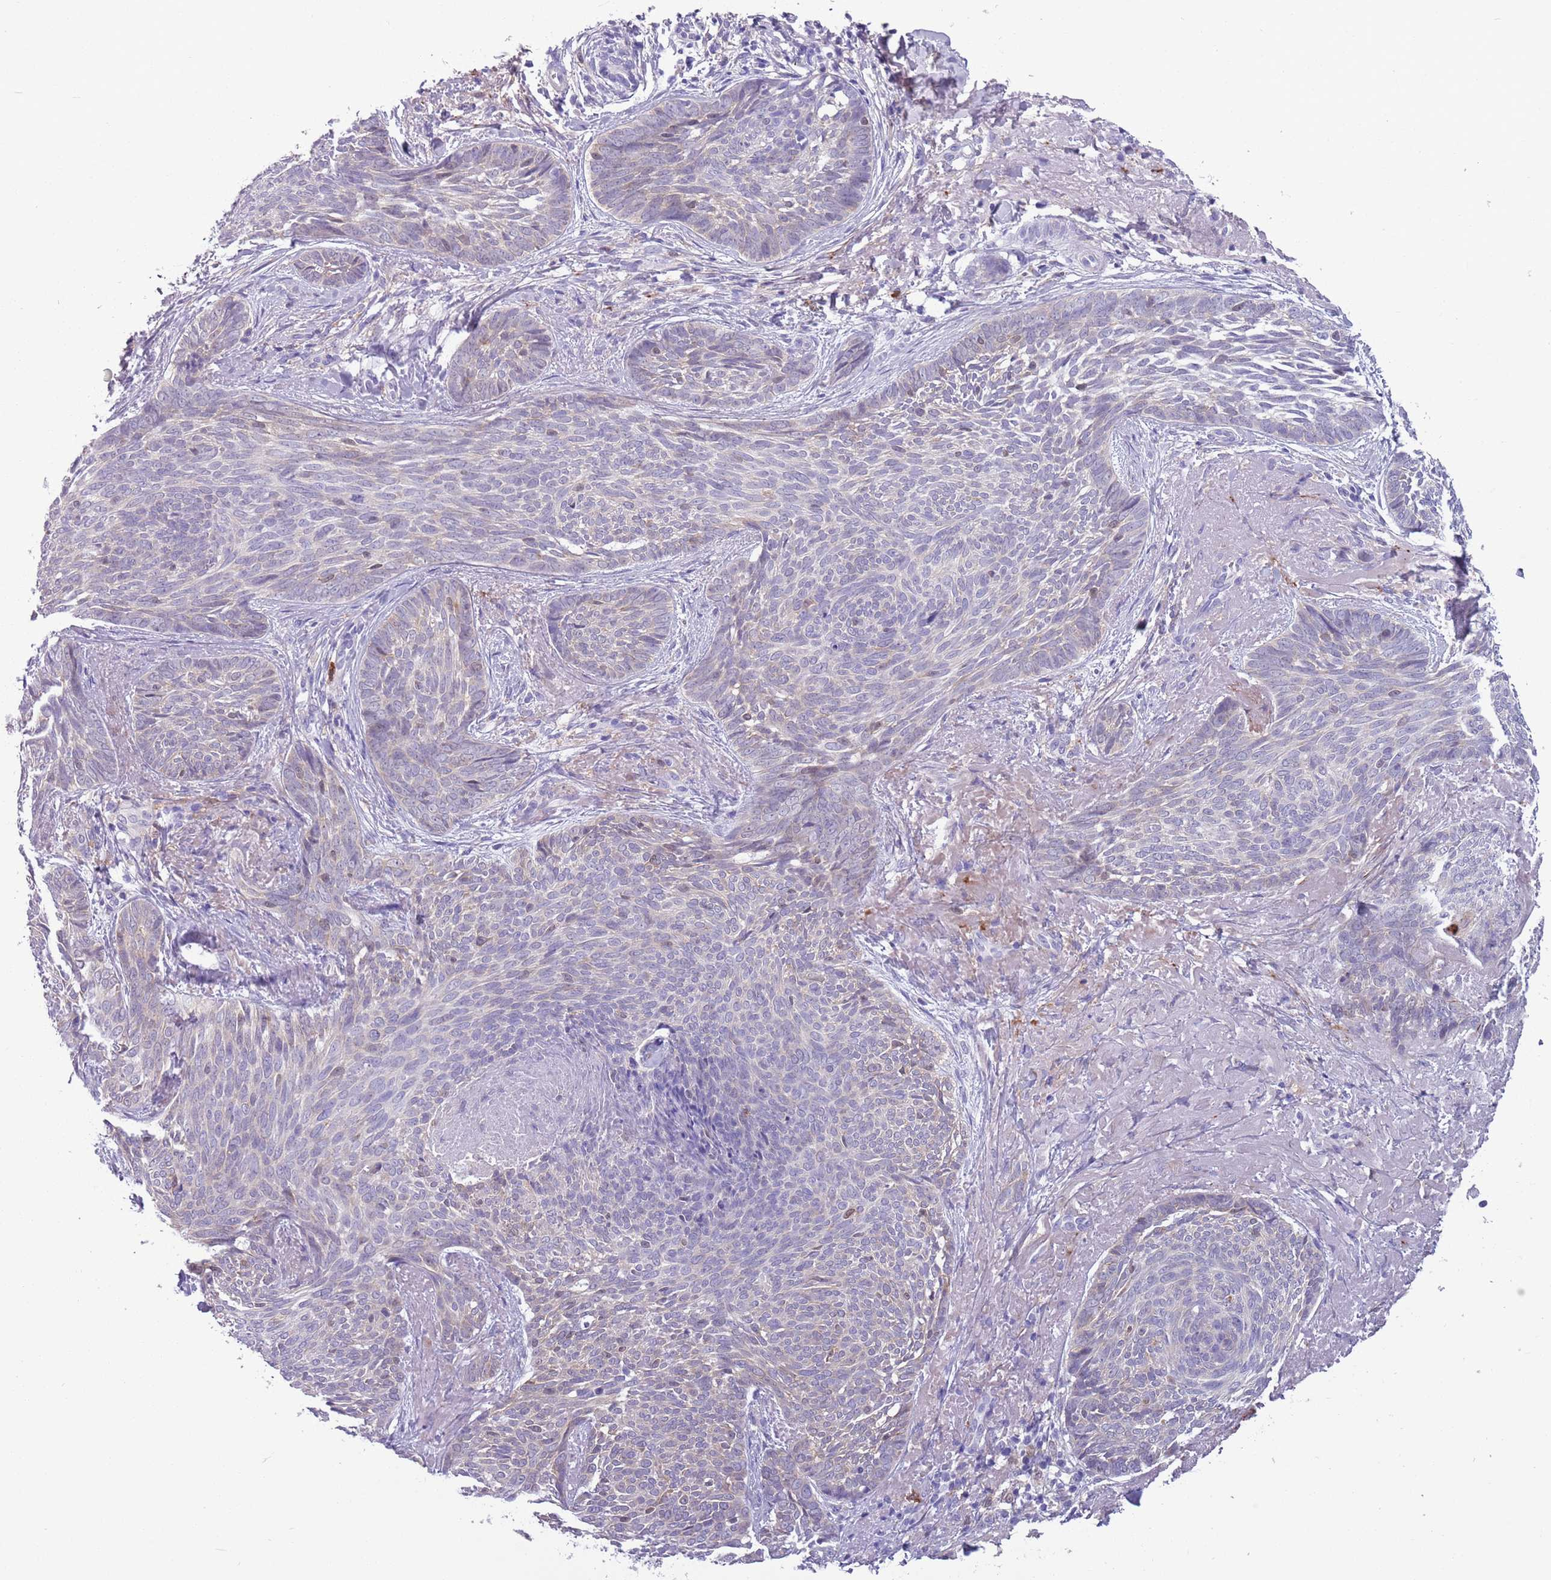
{"staining": {"intensity": "negative", "quantity": "none", "location": "none"}, "tissue": "skin cancer", "cell_type": "Tumor cells", "image_type": "cancer", "snomed": [{"axis": "morphology", "description": "Basal cell carcinoma"}, {"axis": "topography", "description": "Skin"}], "caption": "Skin basal cell carcinoma was stained to show a protein in brown. There is no significant staining in tumor cells. (DAB immunohistochemistry (IHC) with hematoxylin counter stain).", "gene": "PFKFB2", "patient": {"sex": "female", "age": 86}}